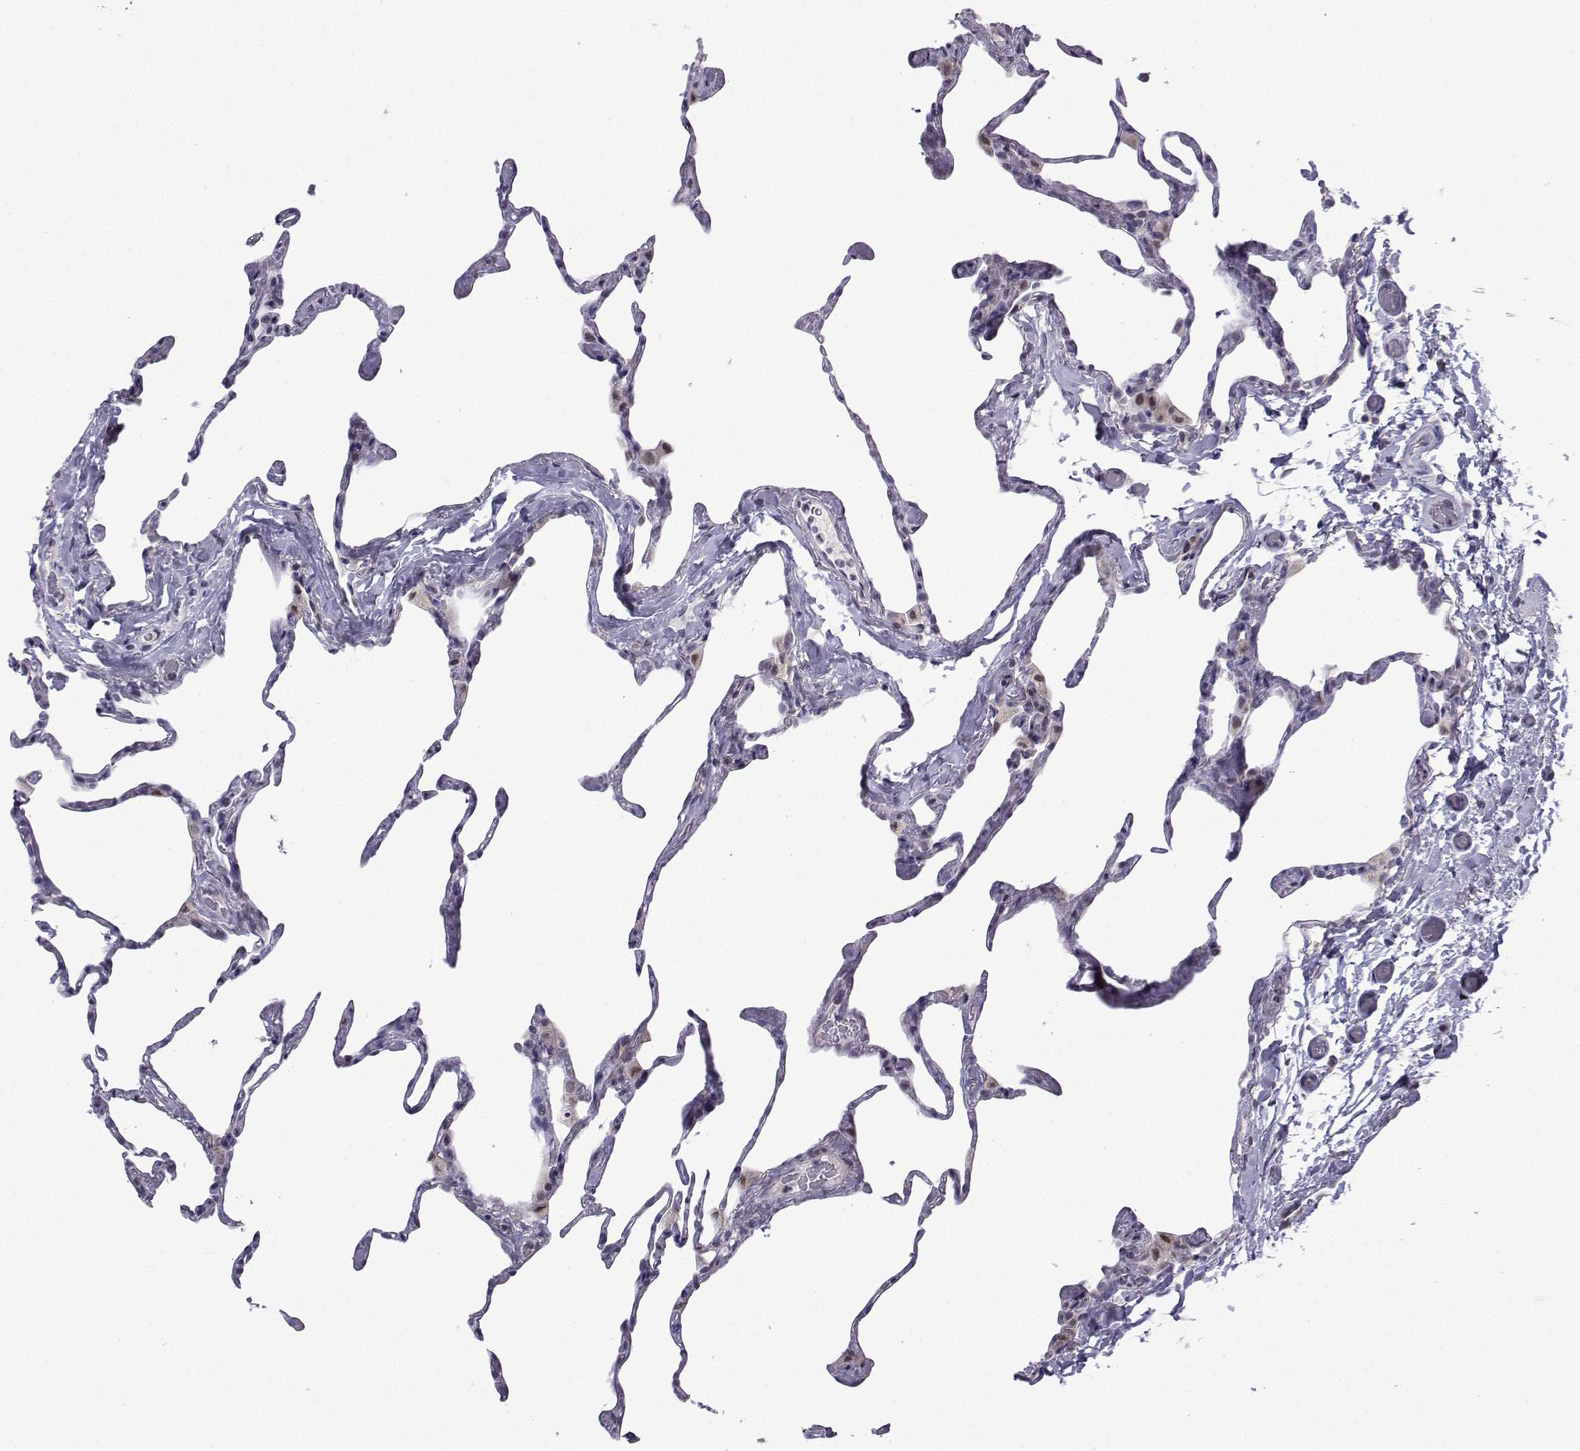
{"staining": {"intensity": "negative", "quantity": "none", "location": "none"}, "tissue": "lung", "cell_type": "Alveolar cells", "image_type": "normal", "snomed": [{"axis": "morphology", "description": "Normal tissue, NOS"}, {"axis": "topography", "description": "Lung"}], "caption": "Immunohistochemistry (IHC) of normal human lung exhibits no staining in alveolar cells.", "gene": "CFAP70", "patient": {"sex": "male", "age": 65}}